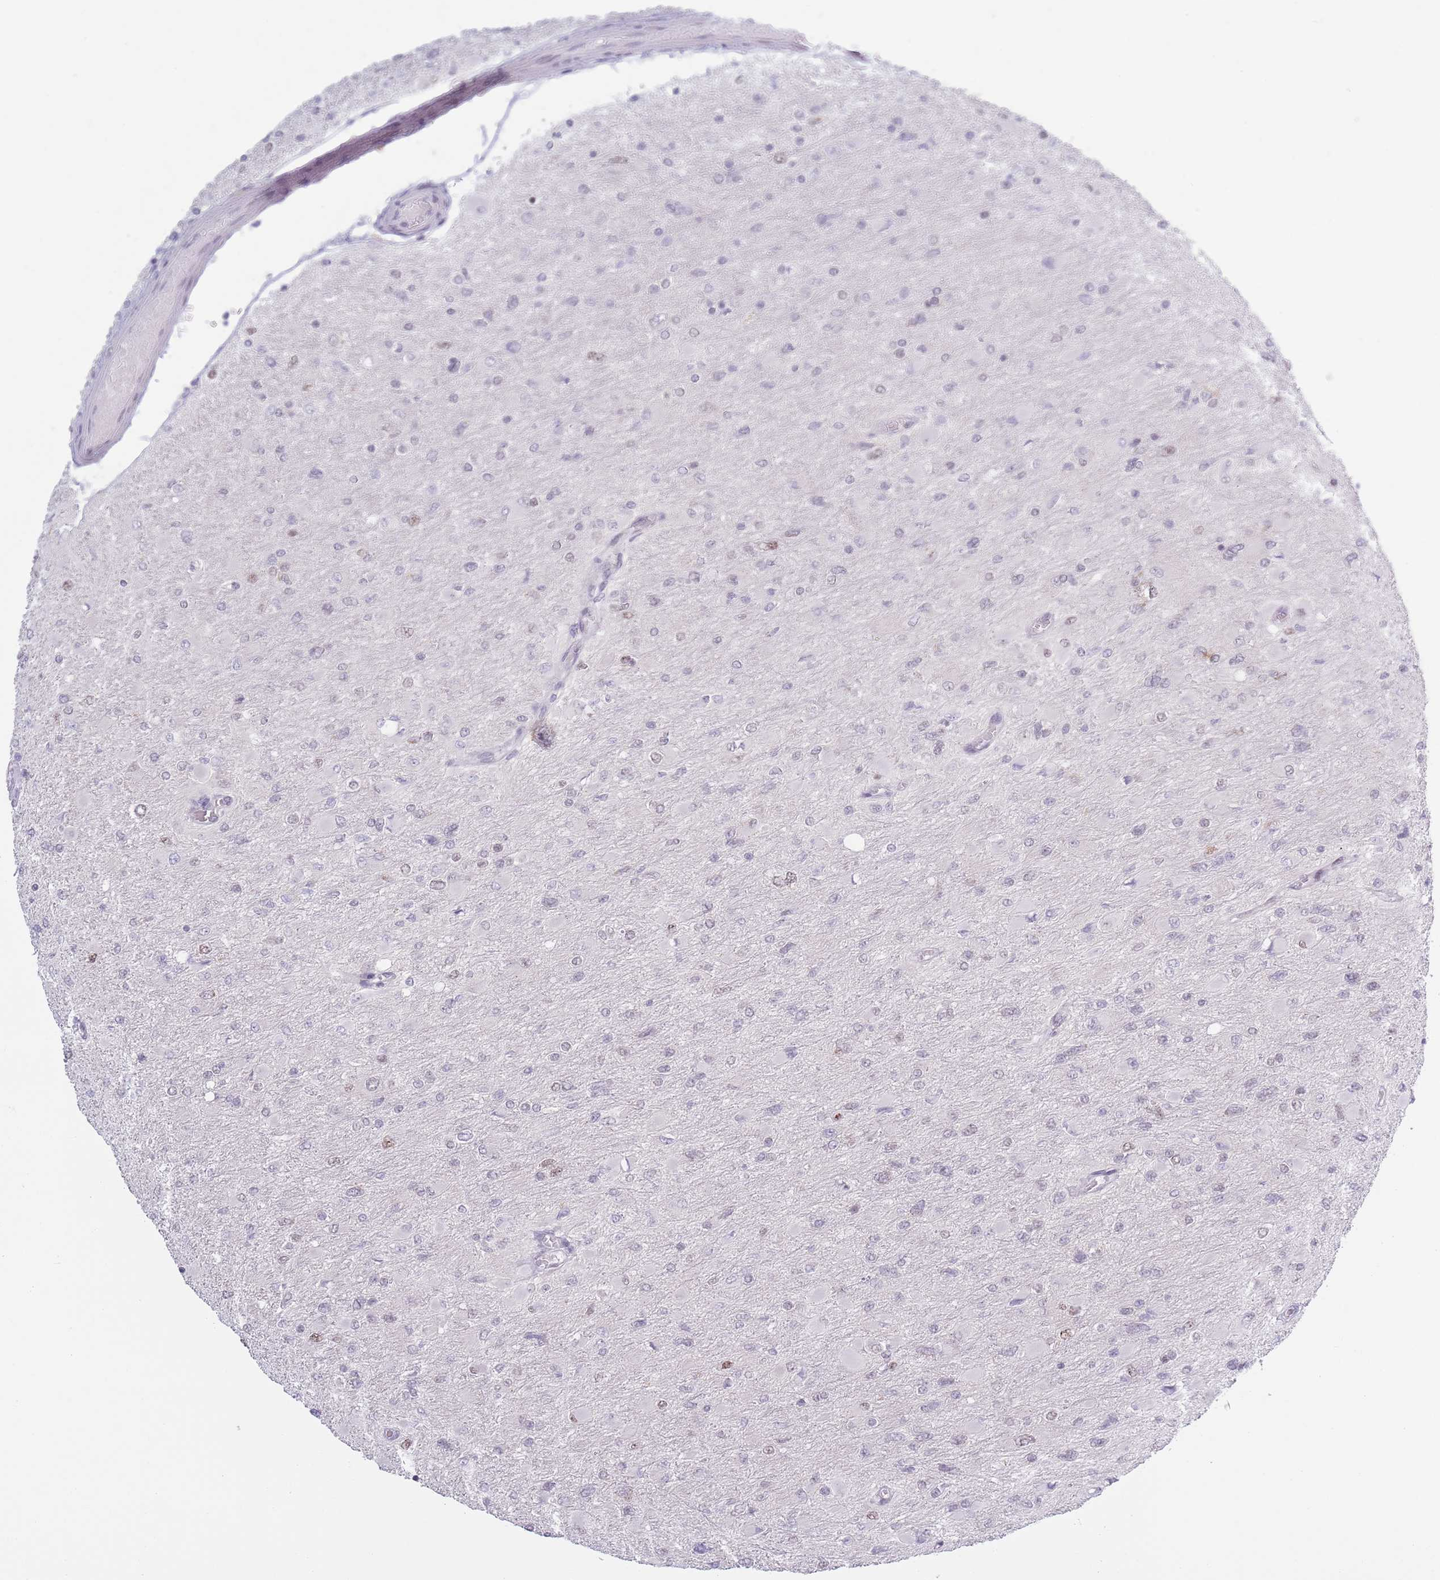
{"staining": {"intensity": "weak", "quantity": "<25%", "location": "nuclear"}, "tissue": "glioma", "cell_type": "Tumor cells", "image_type": "cancer", "snomed": [{"axis": "morphology", "description": "Glioma, malignant, High grade"}, {"axis": "topography", "description": "Cerebral cortex"}], "caption": "Tumor cells show no significant expression in glioma.", "gene": "MRPL34", "patient": {"sex": "female", "age": 36}}